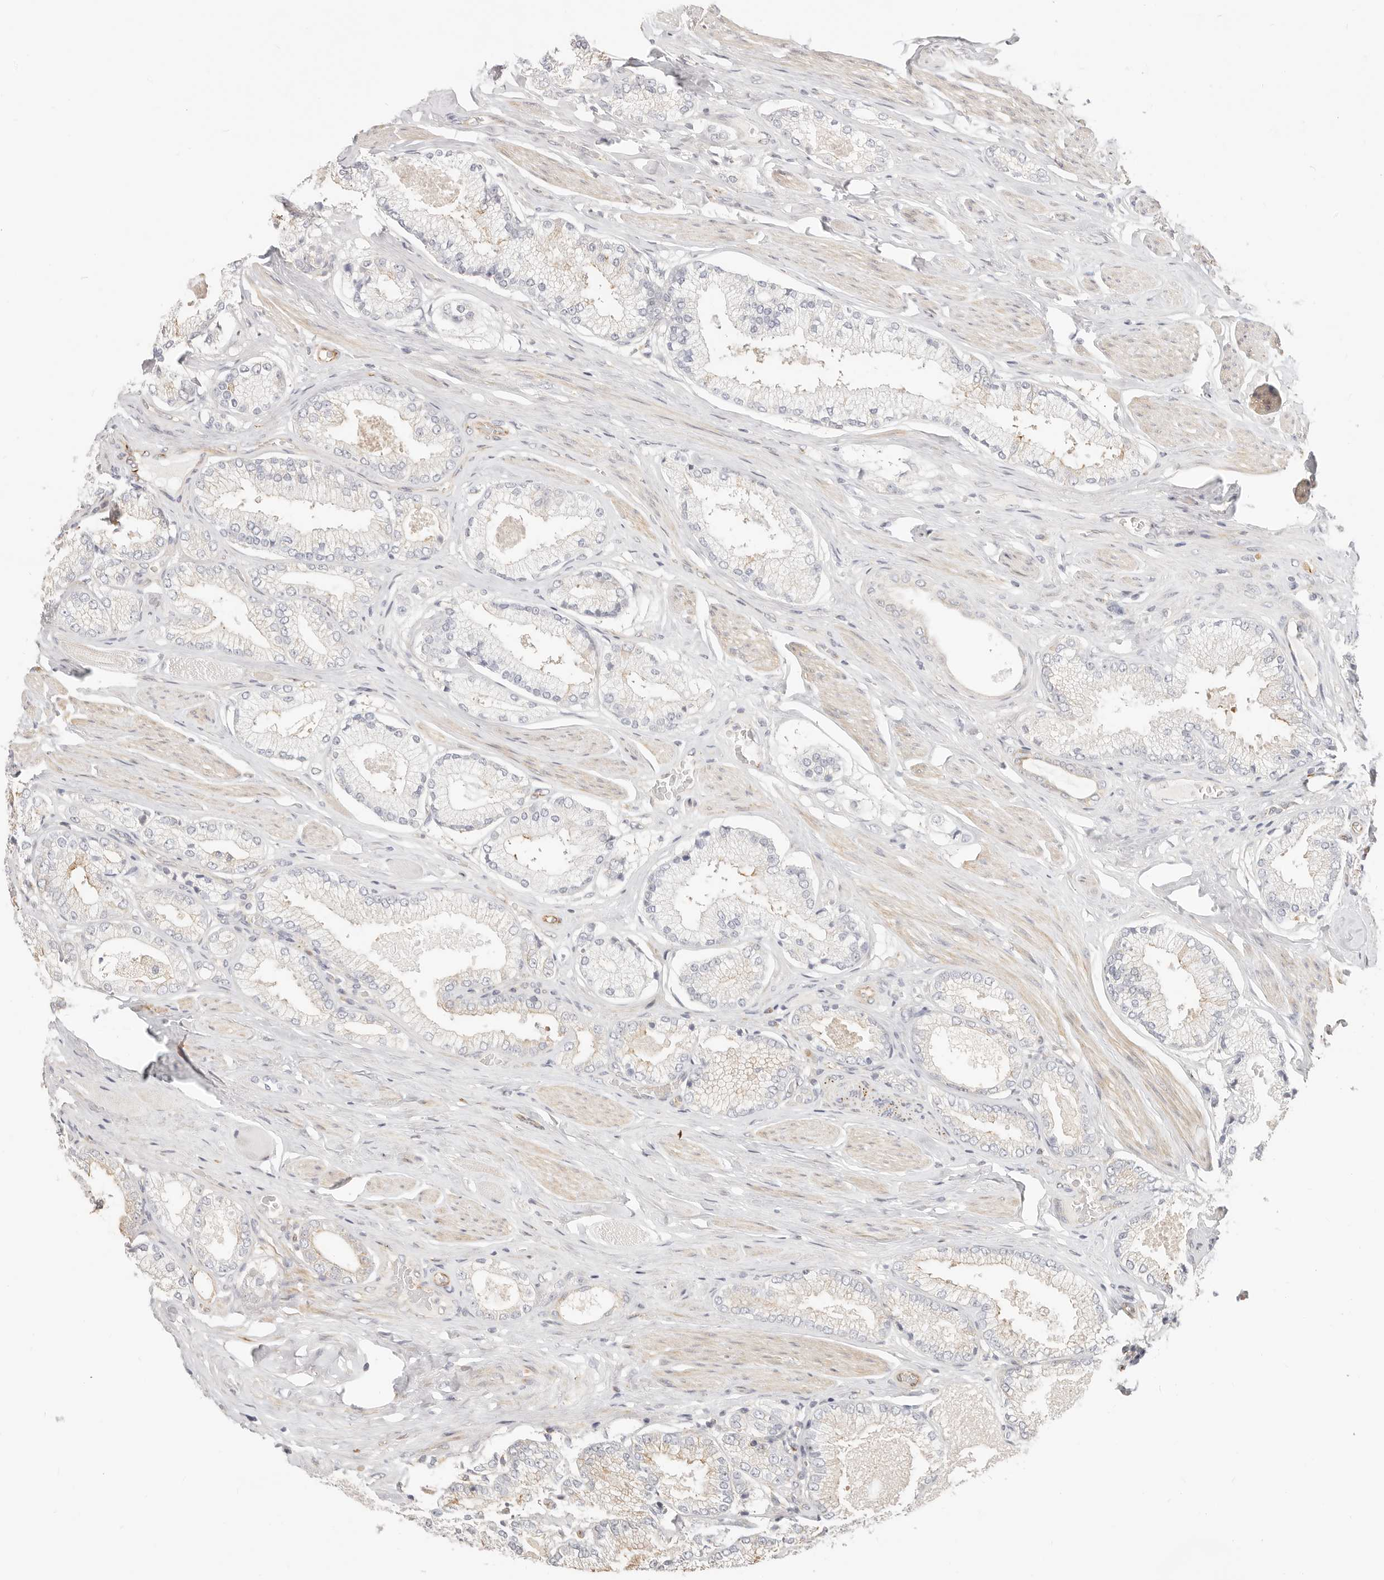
{"staining": {"intensity": "negative", "quantity": "none", "location": "none"}, "tissue": "prostate cancer", "cell_type": "Tumor cells", "image_type": "cancer", "snomed": [{"axis": "morphology", "description": "Adenocarcinoma, Low grade"}, {"axis": "topography", "description": "Prostate"}], "caption": "DAB immunohistochemical staining of human prostate adenocarcinoma (low-grade) displays no significant staining in tumor cells. The staining is performed using DAB (3,3'-diaminobenzidine) brown chromogen with nuclei counter-stained in using hematoxylin.", "gene": "DTNBP1", "patient": {"sex": "male", "age": 71}}